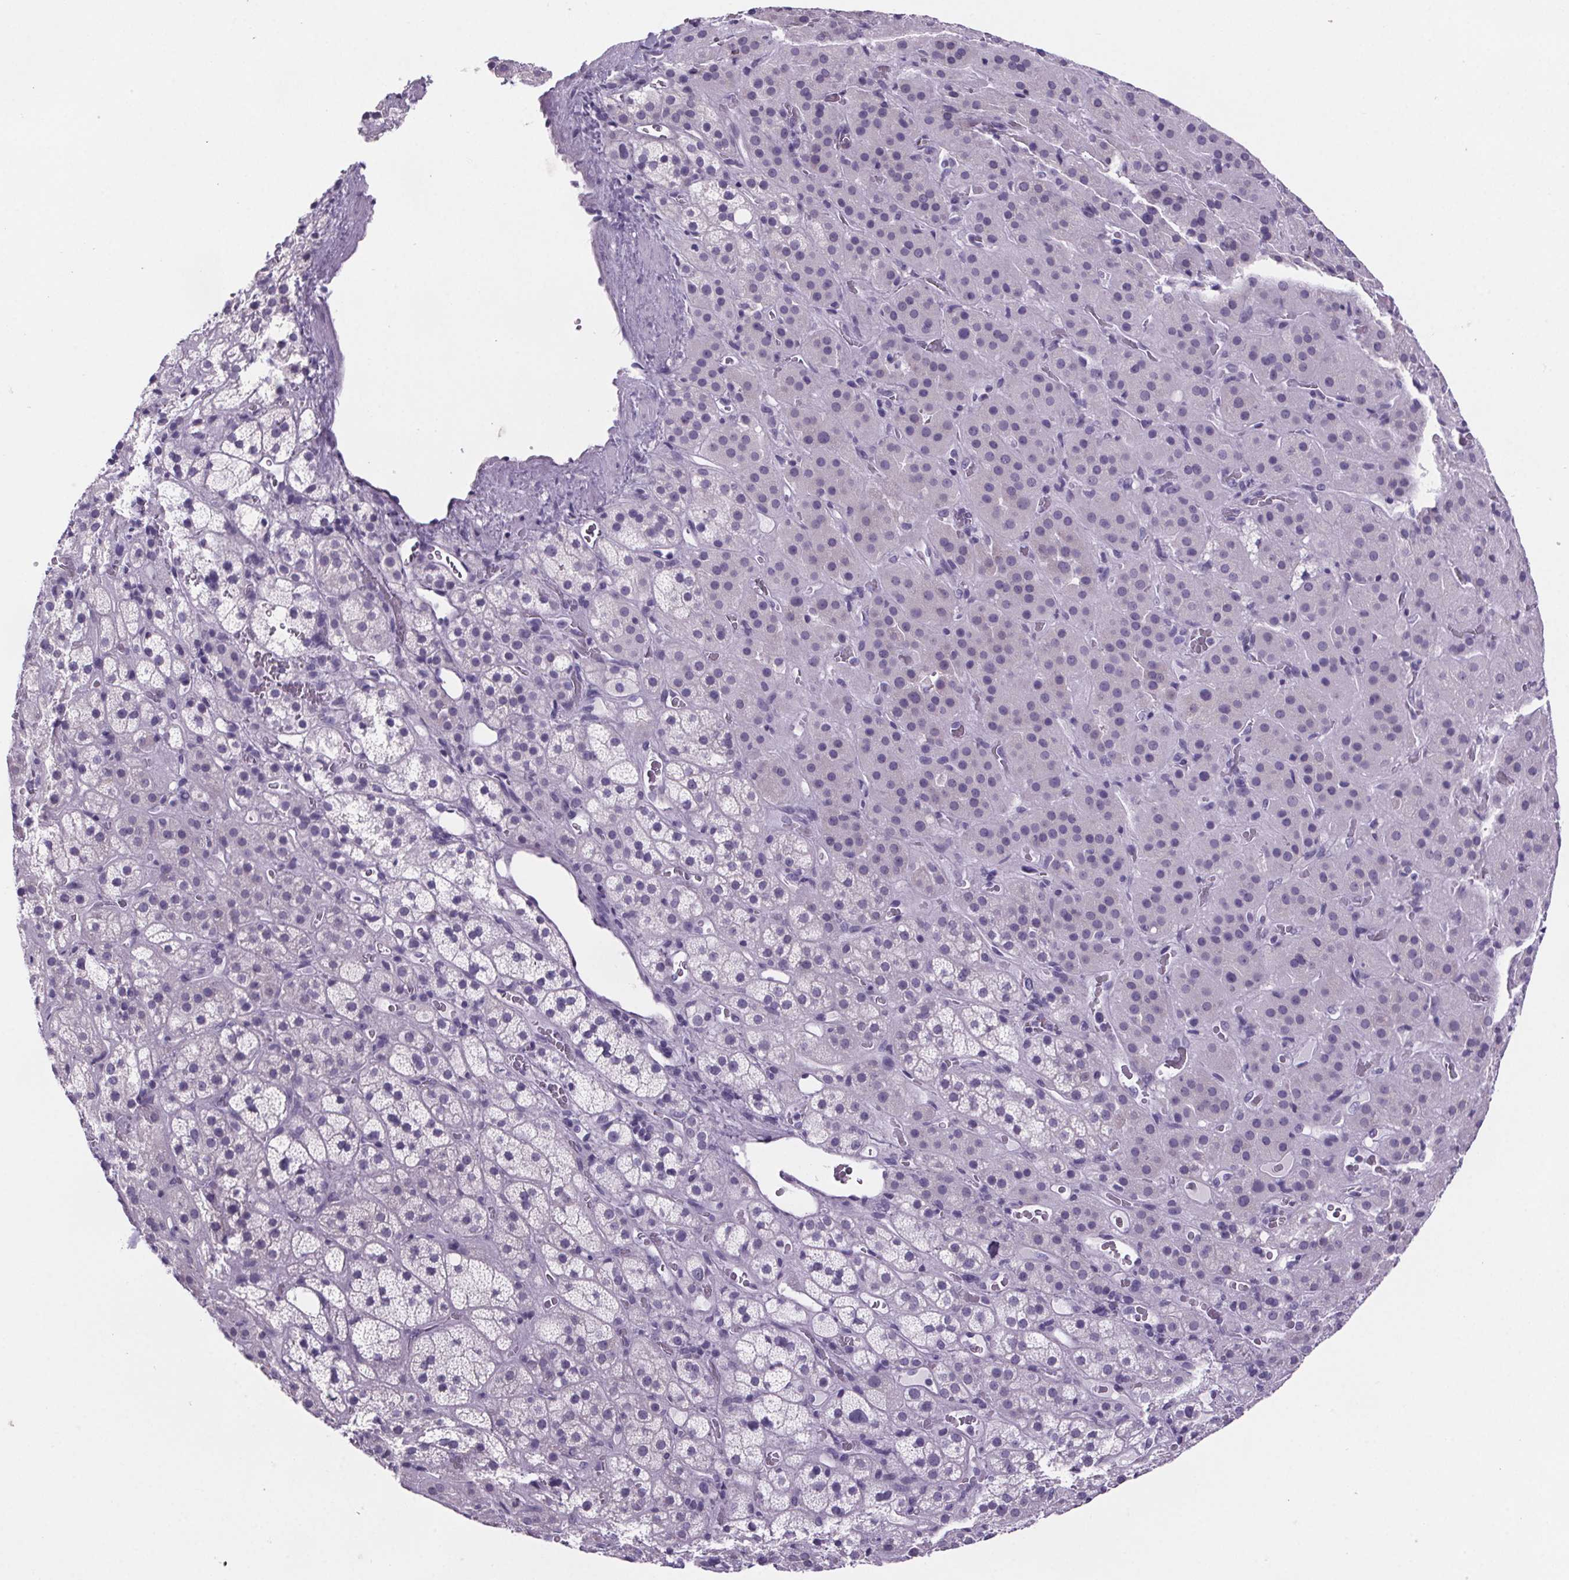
{"staining": {"intensity": "negative", "quantity": "none", "location": "none"}, "tissue": "adrenal gland", "cell_type": "Glandular cells", "image_type": "normal", "snomed": [{"axis": "morphology", "description": "Normal tissue, NOS"}, {"axis": "topography", "description": "Adrenal gland"}], "caption": "High power microscopy image of an immunohistochemistry image of benign adrenal gland, revealing no significant expression in glandular cells.", "gene": "CUBN", "patient": {"sex": "male", "age": 57}}